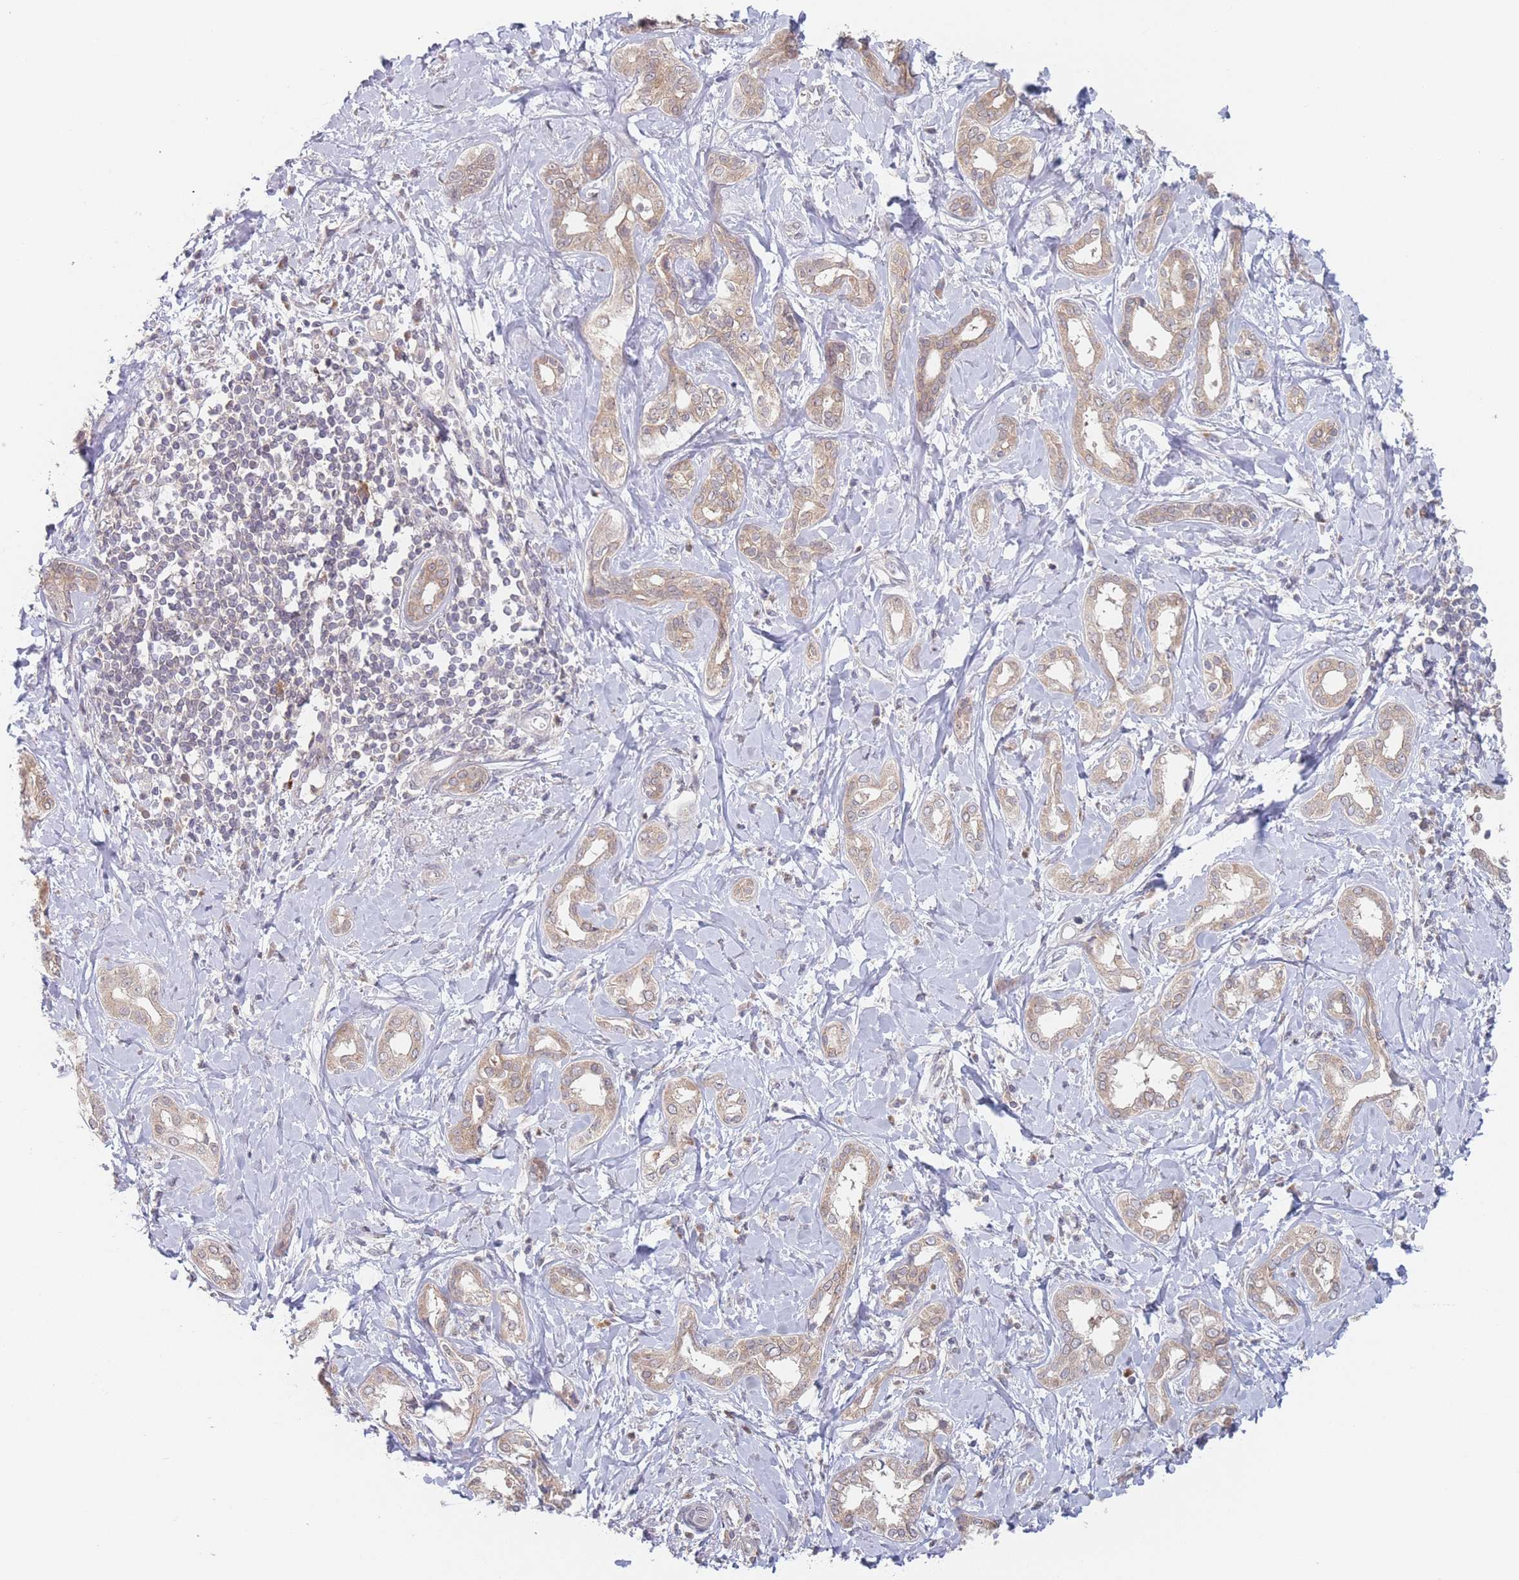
{"staining": {"intensity": "weak", "quantity": ">75%", "location": "cytoplasmic/membranous"}, "tissue": "liver cancer", "cell_type": "Tumor cells", "image_type": "cancer", "snomed": [{"axis": "morphology", "description": "Cholangiocarcinoma"}, {"axis": "topography", "description": "Liver"}], "caption": "Cholangiocarcinoma (liver) was stained to show a protein in brown. There is low levels of weak cytoplasmic/membranous staining in about >75% of tumor cells.", "gene": "PPM1A", "patient": {"sex": "female", "age": 77}}